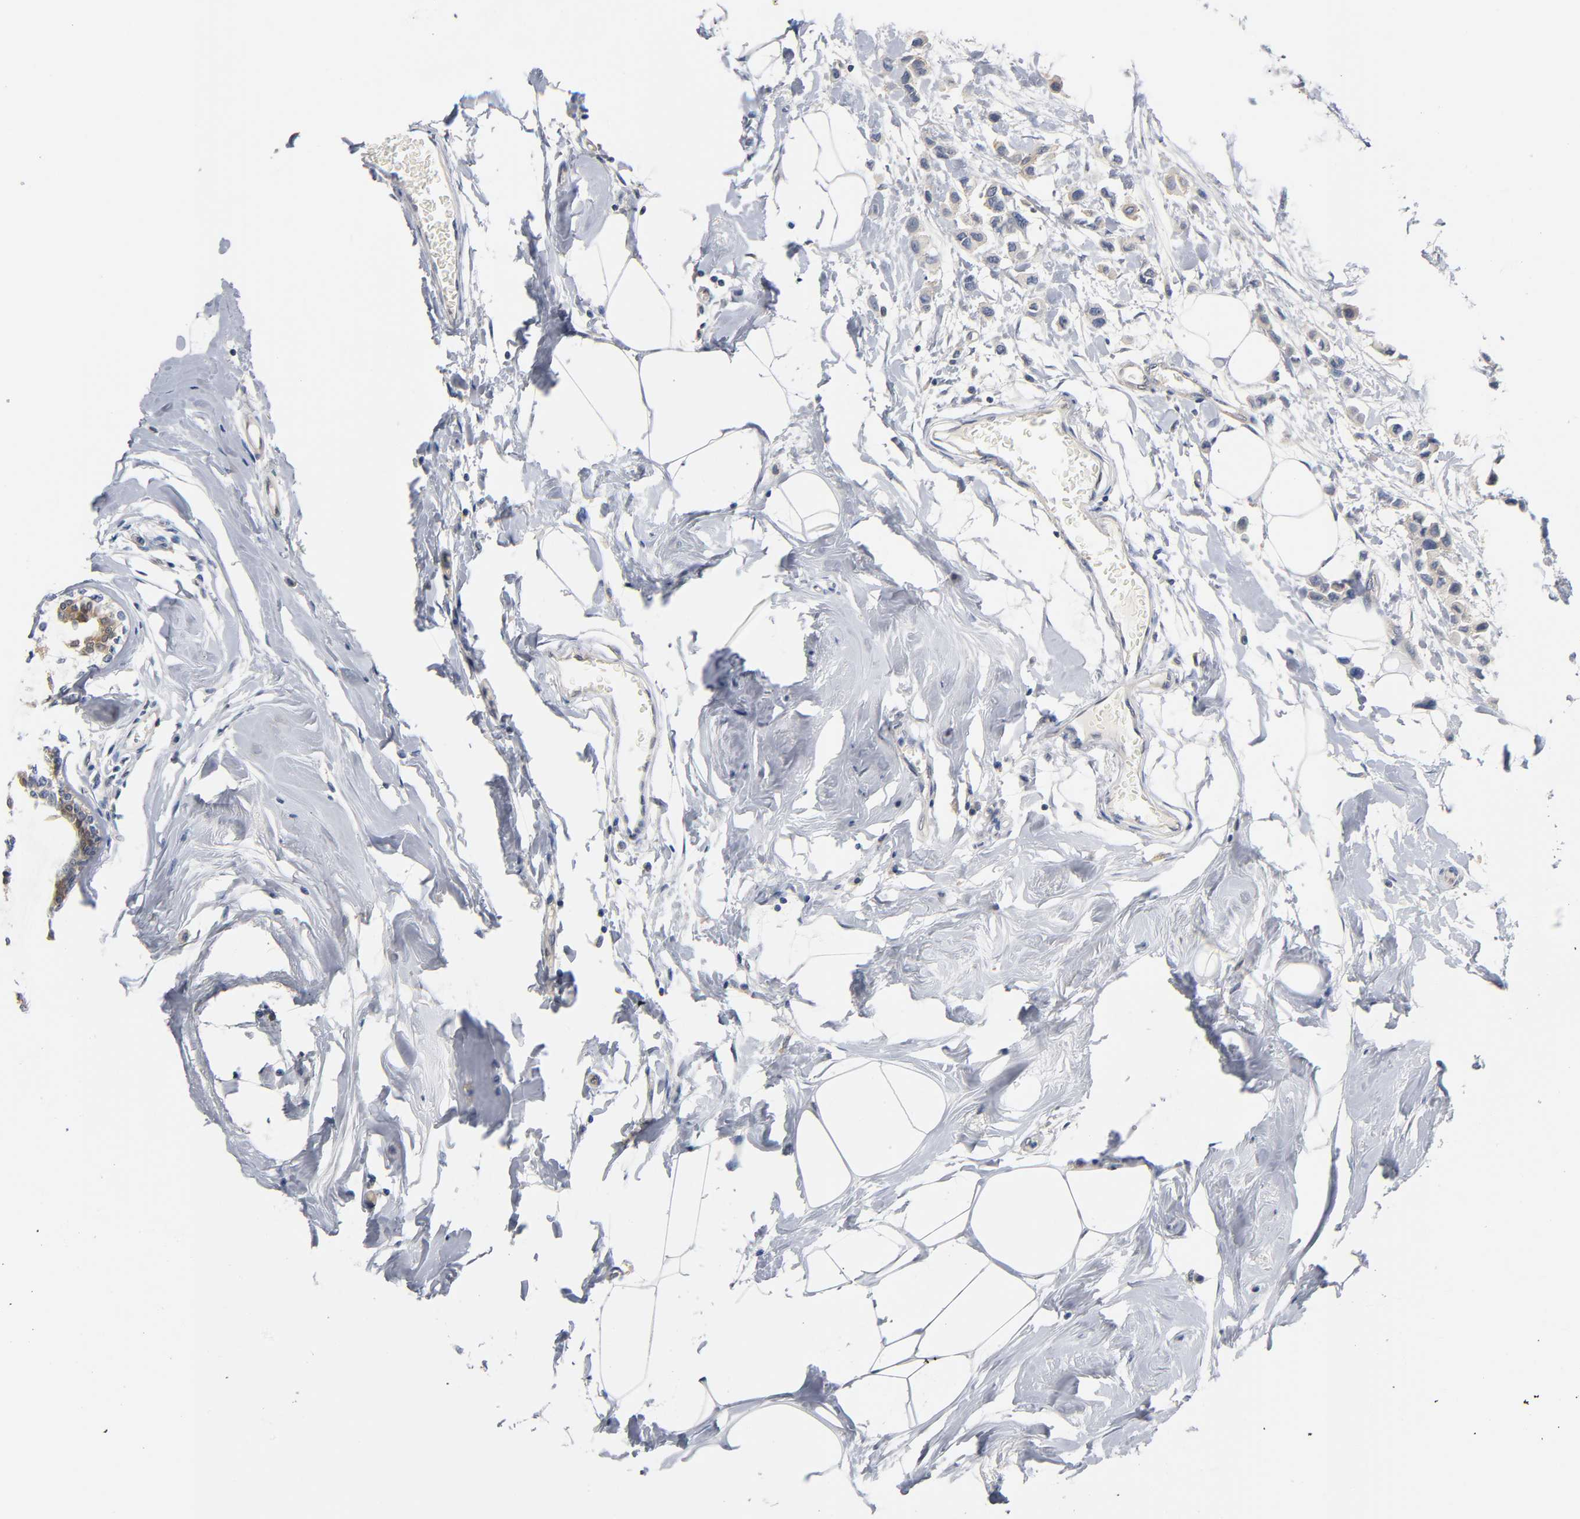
{"staining": {"intensity": "weak", "quantity": "25%-75%", "location": "cytoplasmic/membranous"}, "tissue": "breast cancer", "cell_type": "Tumor cells", "image_type": "cancer", "snomed": [{"axis": "morphology", "description": "Lobular carcinoma"}, {"axis": "topography", "description": "Breast"}], "caption": "This micrograph reveals immunohistochemistry staining of lobular carcinoma (breast), with low weak cytoplasmic/membranous positivity in approximately 25%-75% of tumor cells.", "gene": "FYN", "patient": {"sex": "female", "age": 51}}